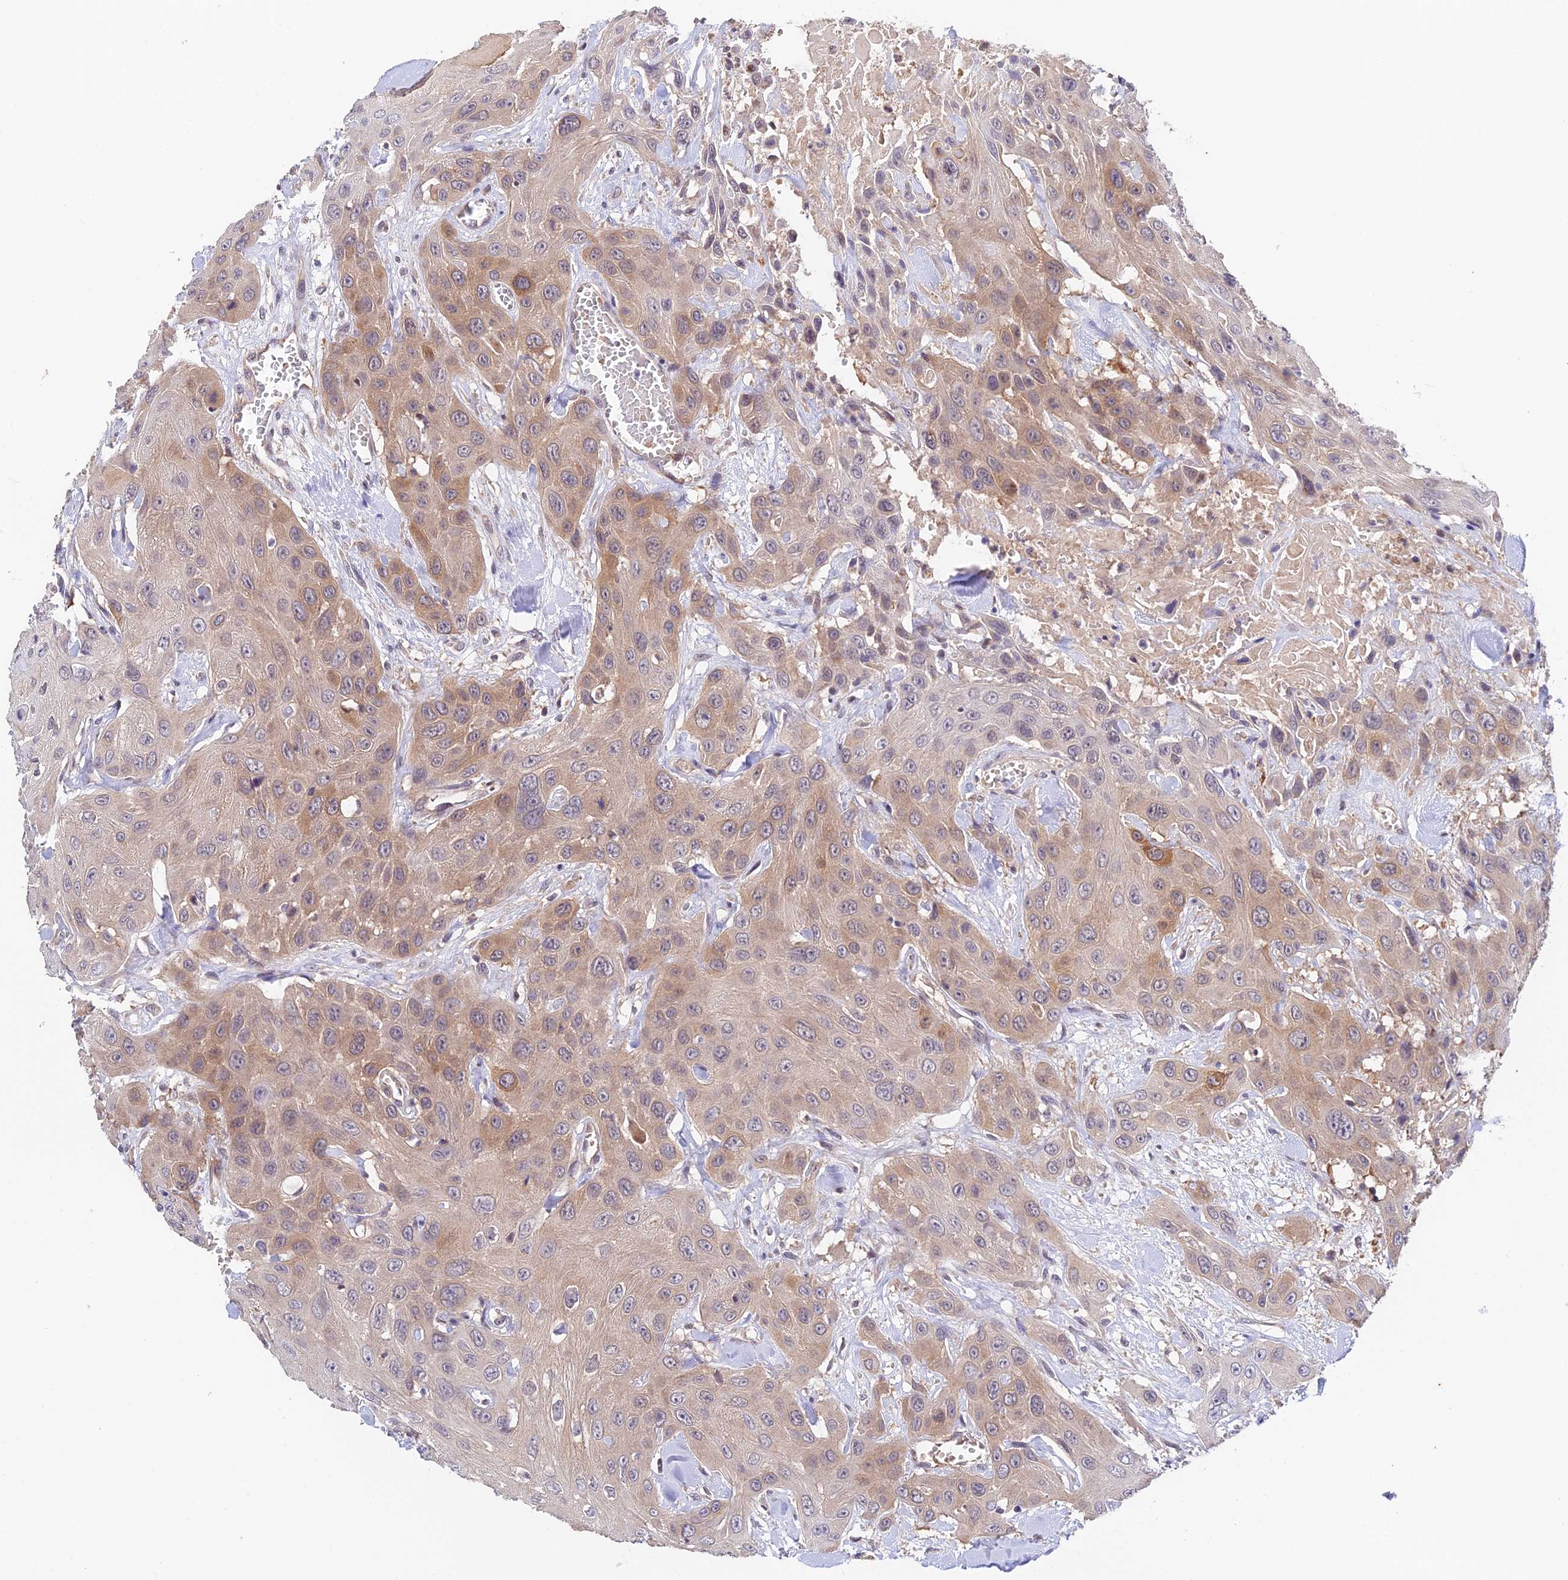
{"staining": {"intensity": "weak", "quantity": "25%-75%", "location": "cytoplasmic/membranous"}, "tissue": "head and neck cancer", "cell_type": "Tumor cells", "image_type": "cancer", "snomed": [{"axis": "morphology", "description": "Squamous cell carcinoma, NOS"}, {"axis": "topography", "description": "Head-Neck"}], "caption": "An immunohistochemistry histopathology image of tumor tissue is shown. Protein staining in brown labels weak cytoplasmic/membranous positivity in squamous cell carcinoma (head and neck) within tumor cells.", "gene": "CWH43", "patient": {"sex": "male", "age": 81}}